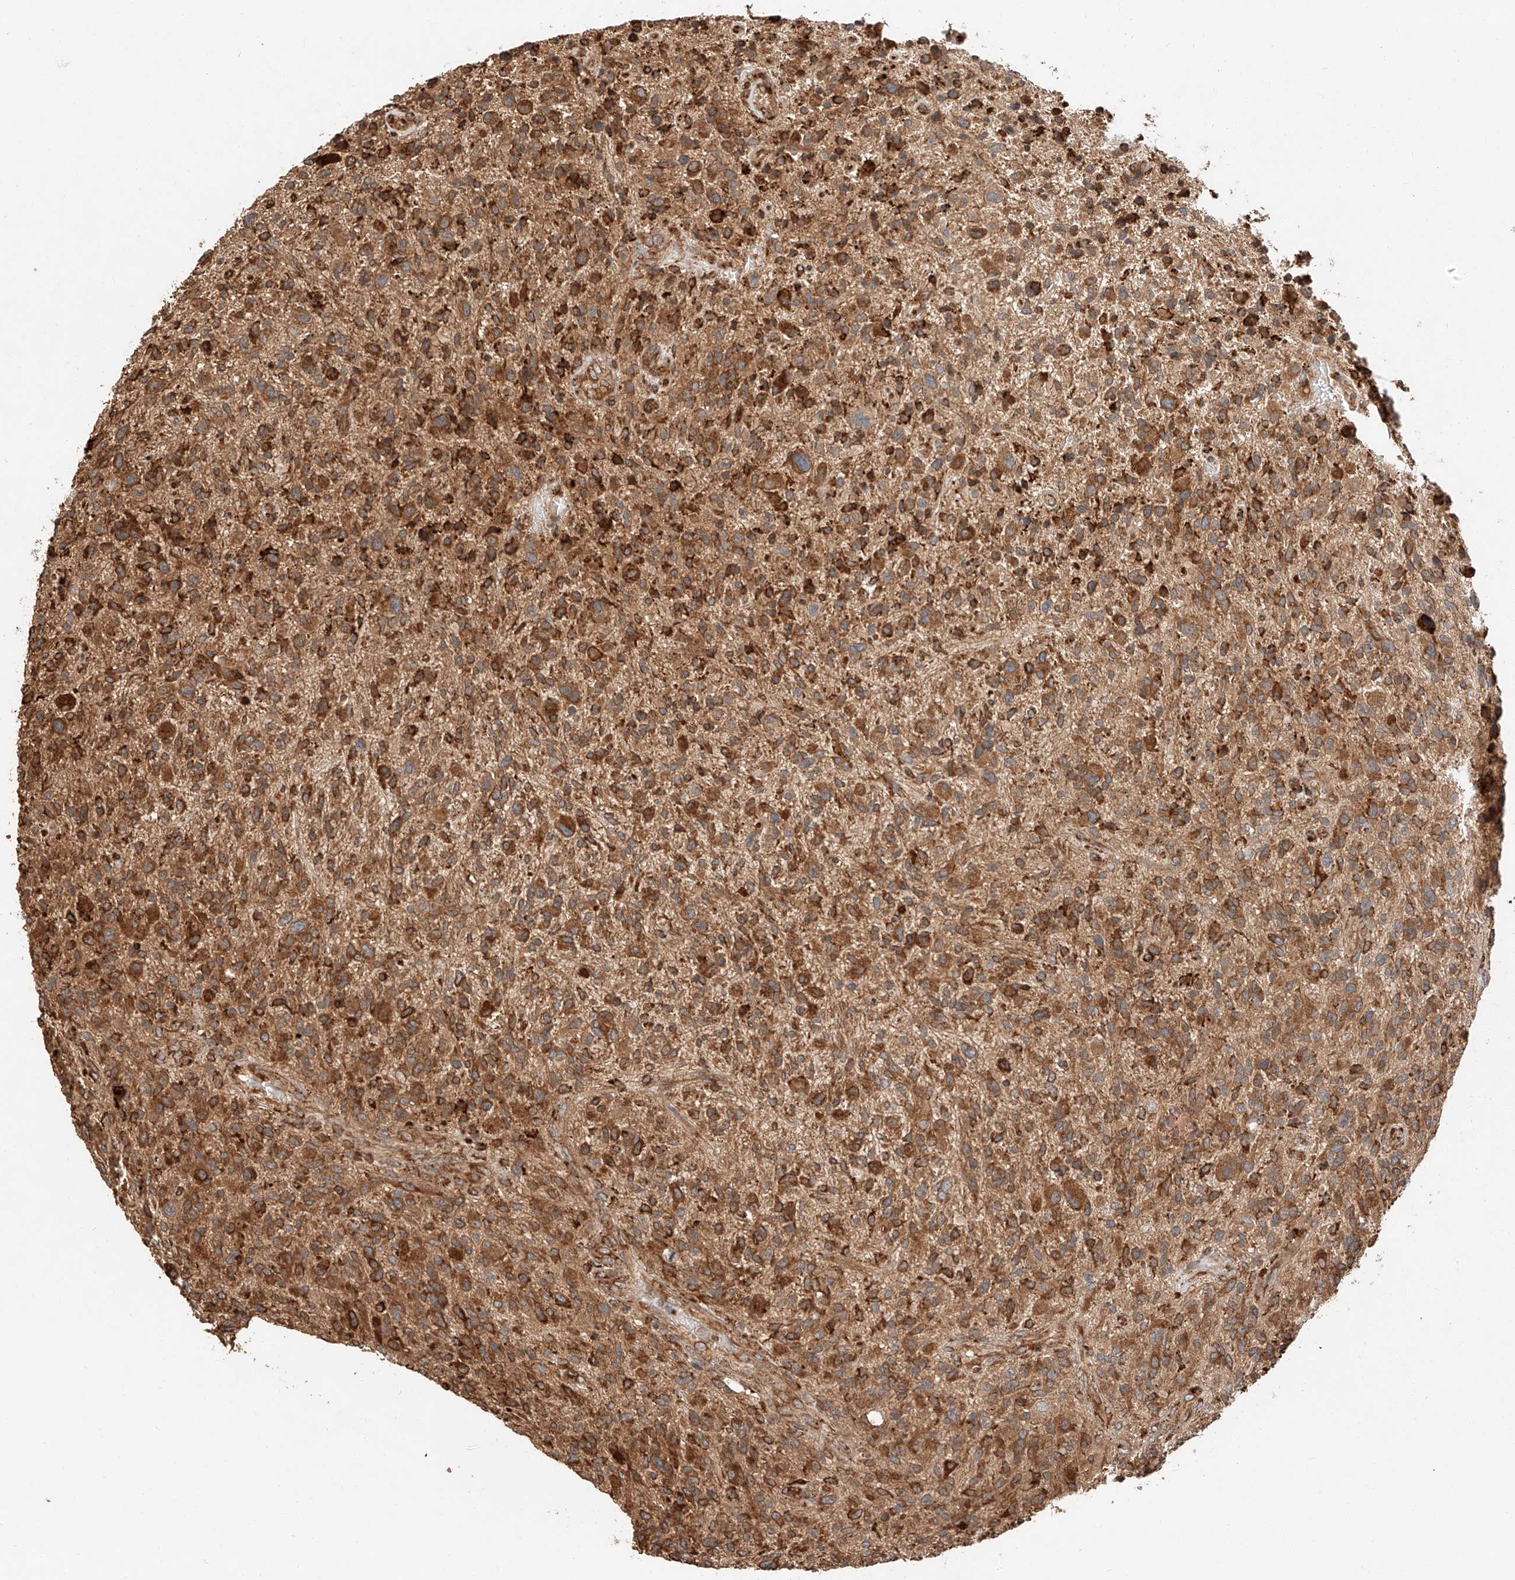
{"staining": {"intensity": "moderate", "quantity": ">75%", "location": "cytoplasmic/membranous"}, "tissue": "glioma", "cell_type": "Tumor cells", "image_type": "cancer", "snomed": [{"axis": "morphology", "description": "Glioma, malignant, High grade"}, {"axis": "topography", "description": "Brain"}], "caption": "Malignant glioma (high-grade) was stained to show a protein in brown. There is medium levels of moderate cytoplasmic/membranous staining in about >75% of tumor cells.", "gene": "ZNF84", "patient": {"sex": "male", "age": 47}}